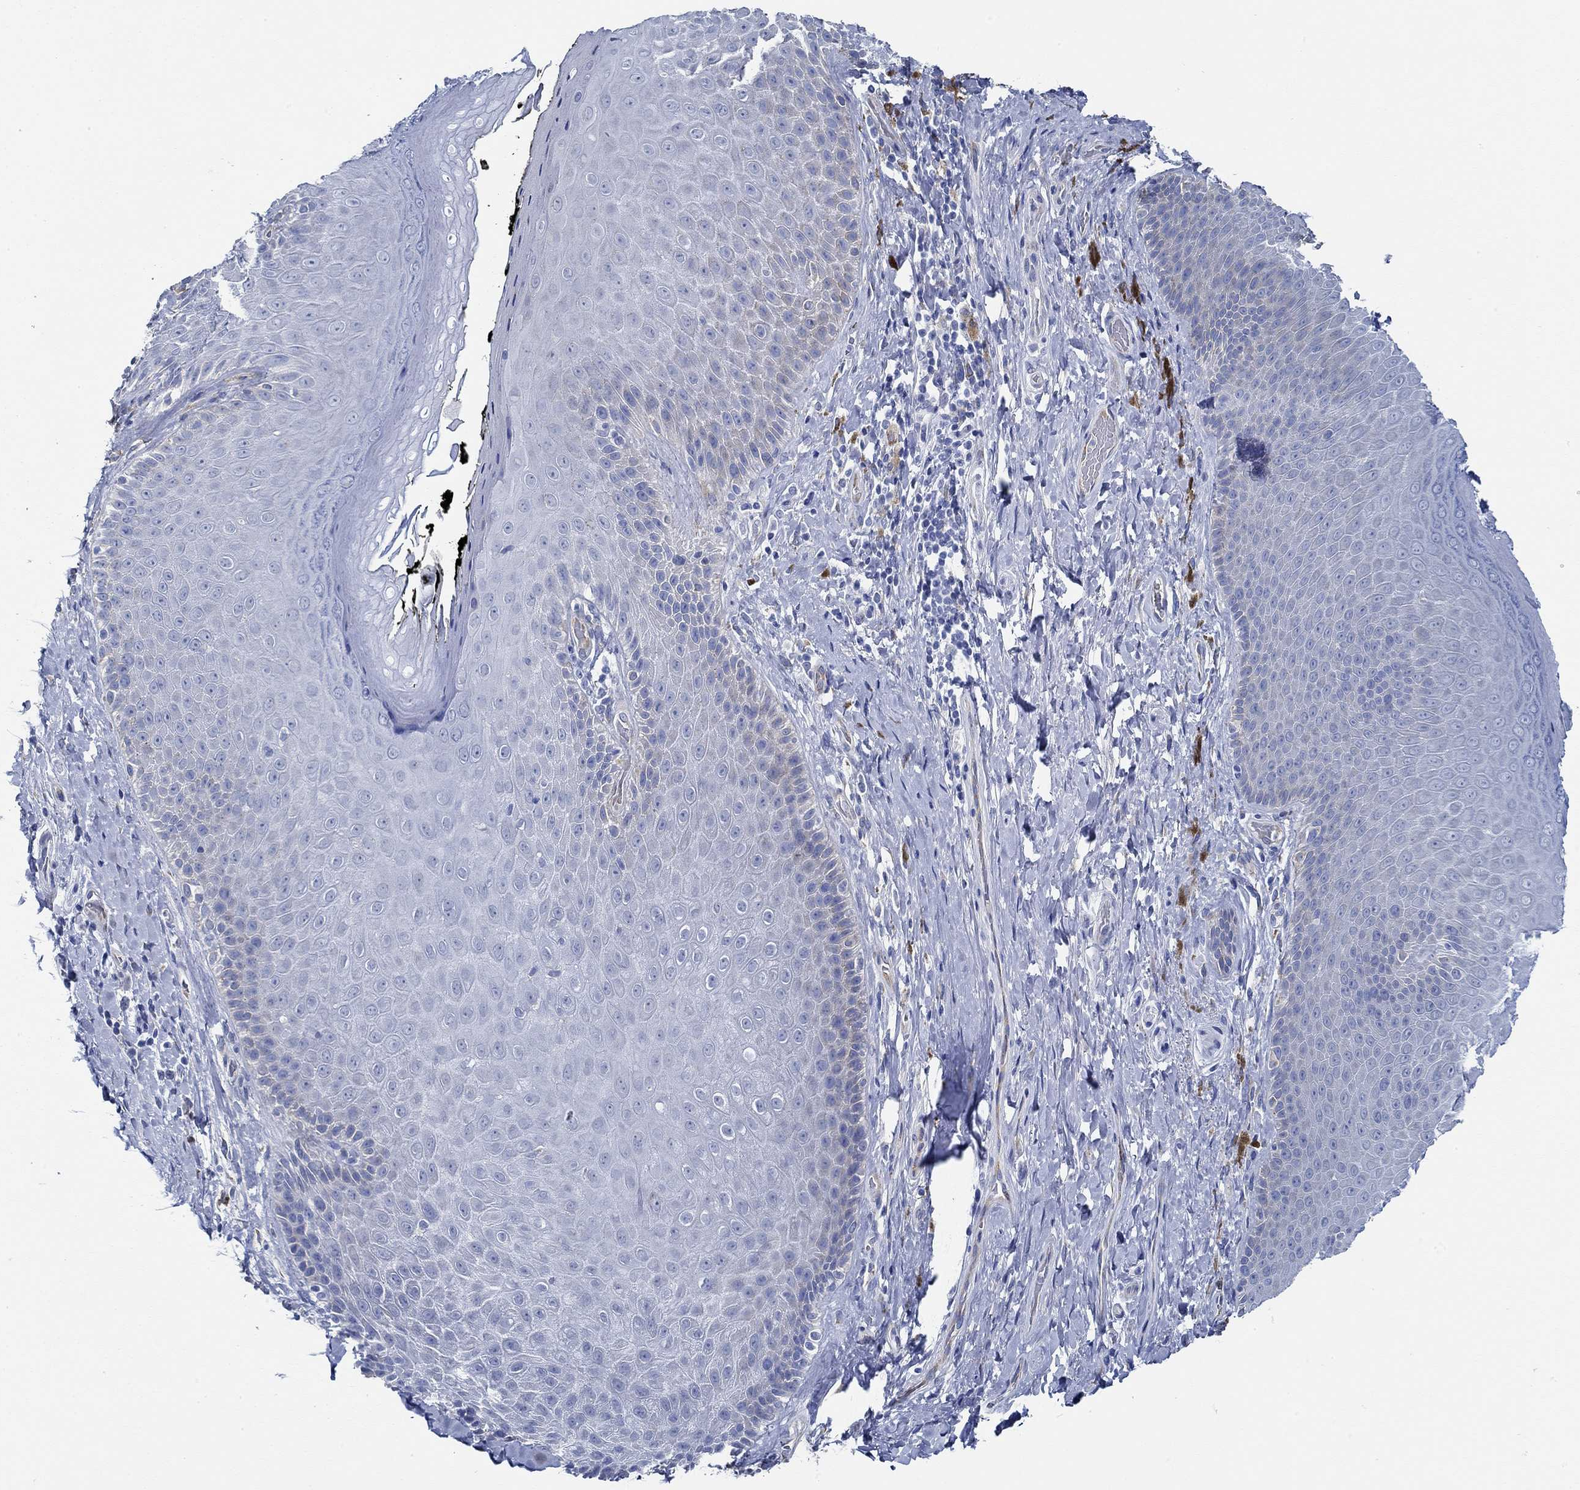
{"staining": {"intensity": "negative", "quantity": "none", "location": "none"}, "tissue": "skin", "cell_type": "Epidermal cells", "image_type": "normal", "snomed": [{"axis": "morphology", "description": "Normal tissue, NOS"}, {"axis": "topography", "description": "Skeletal muscle"}, {"axis": "topography", "description": "Anal"}, {"axis": "topography", "description": "Peripheral nerve tissue"}], "caption": "This is an IHC micrograph of unremarkable human skin. There is no positivity in epidermal cells.", "gene": "HECW2", "patient": {"sex": "male", "age": 53}}